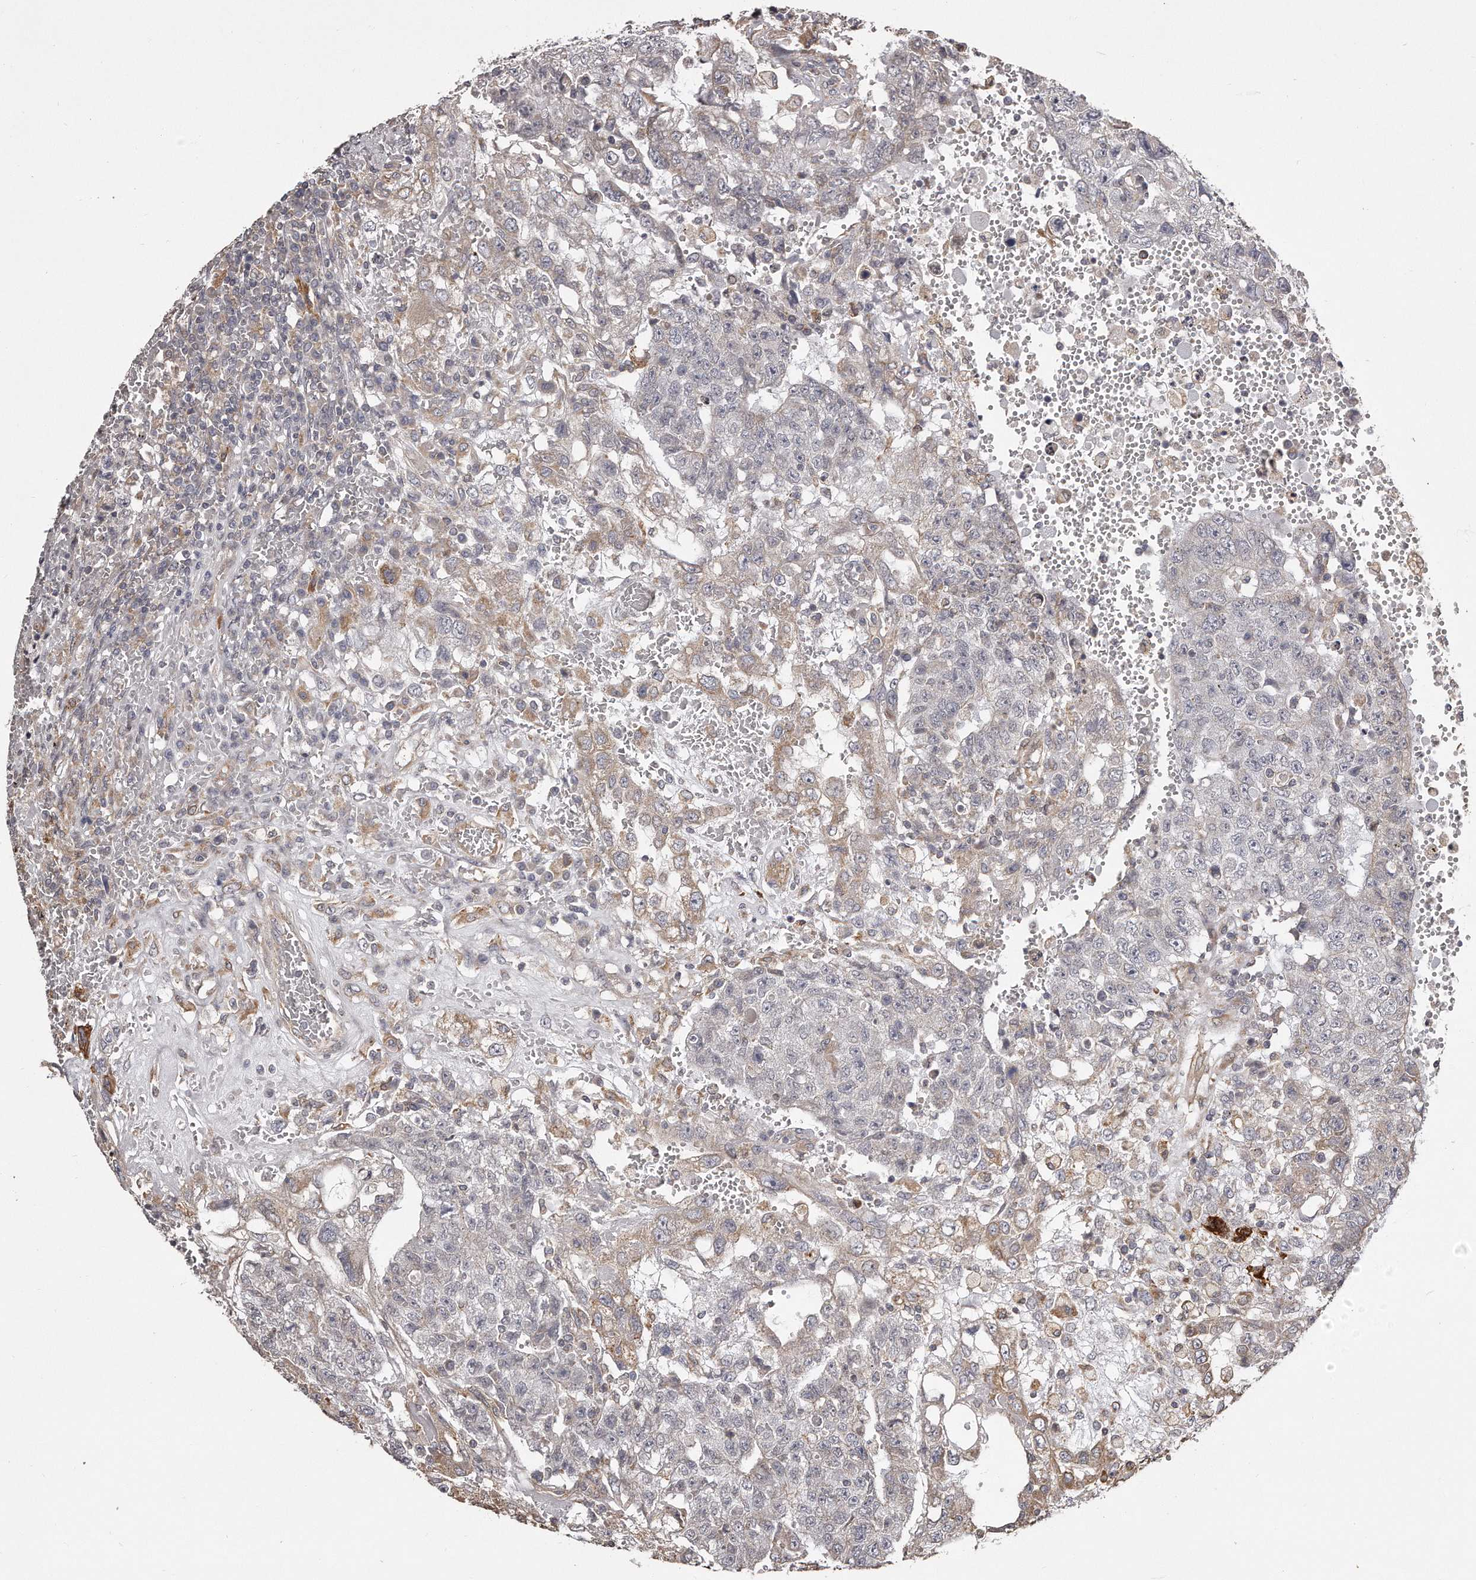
{"staining": {"intensity": "negative", "quantity": "none", "location": "none"}, "tissue": "testis cancer", "cell_type": "Tumor cells", "image_type": "cancer", "snomed": [{"axis": "morphology", "description": "Carcinoma, Embryonal, NOS"}, {"axis": "topography", "description": "Testis"}], "caption": "This histopathology image is of testis embryonal carcinoma stained with immunohistochemistry (IHC) to label a protein in brown with the nuclei are counter-stained blue. There is no staining in tumor cells.", "gene": "TRAPPC14", "patient": {"sex": "male", "age": 26}}